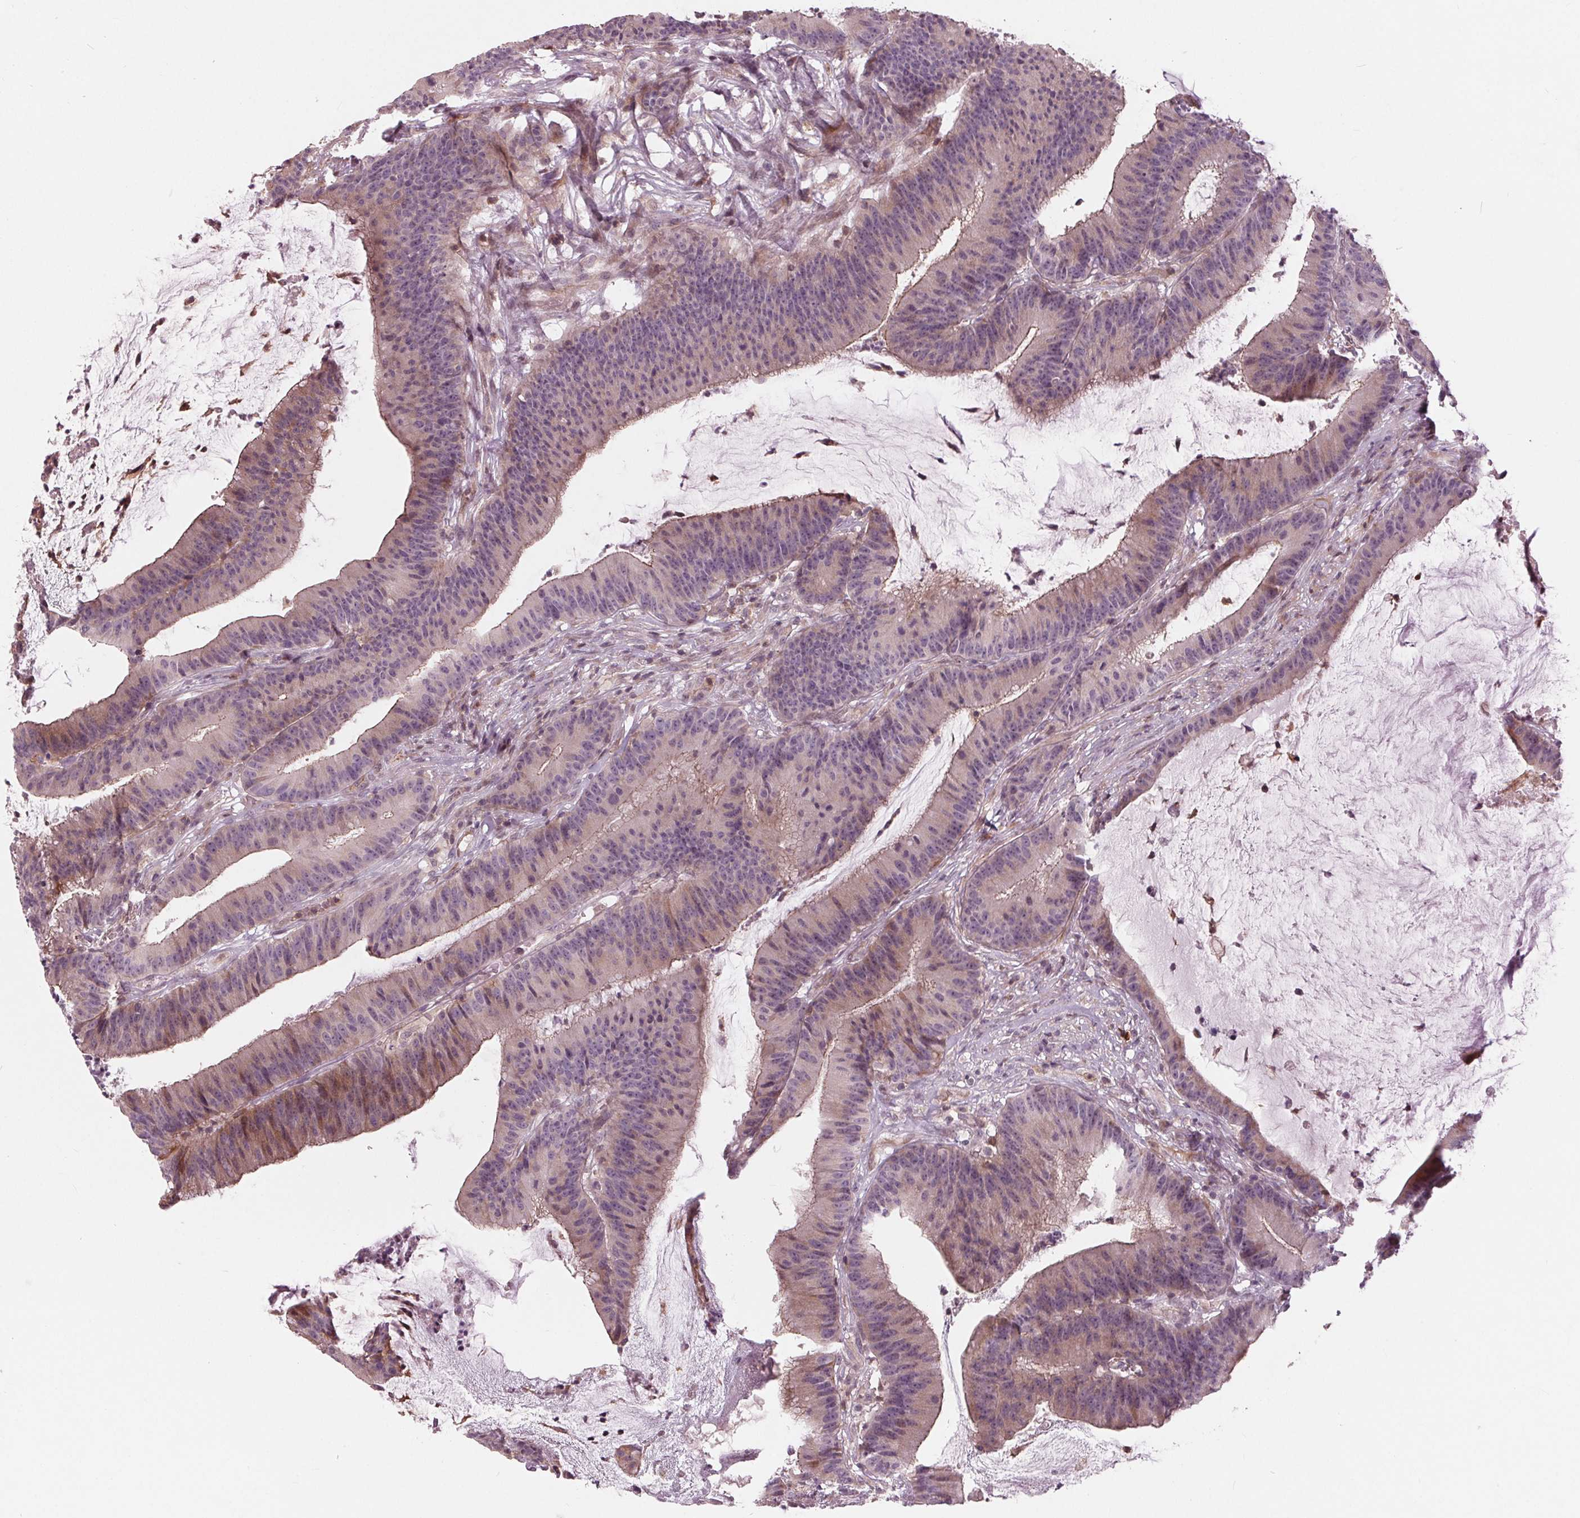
{"staining": {"intensity": "moderate", "quantity": "25%-75%", "location": "cytoplasmic/membranous"}, "tissue": "colorectal cancer", "cell_type": "Tumor cells", "image_type": "cancer", "snomed": [{"axis": "morphology", "description": "Adenocarcinoma, NOS"}, {"axis": "topography", "description": "Colon"}], "caption": "A histopathology image showing moderate cytoplasmic/membranous staining in about 25%-75% of tumor cells in colorectal cancer, as visualized by brown immunohistochemical staining.", "gene": "TXNIP", "patient": {"sex": "female", "age": 78}}